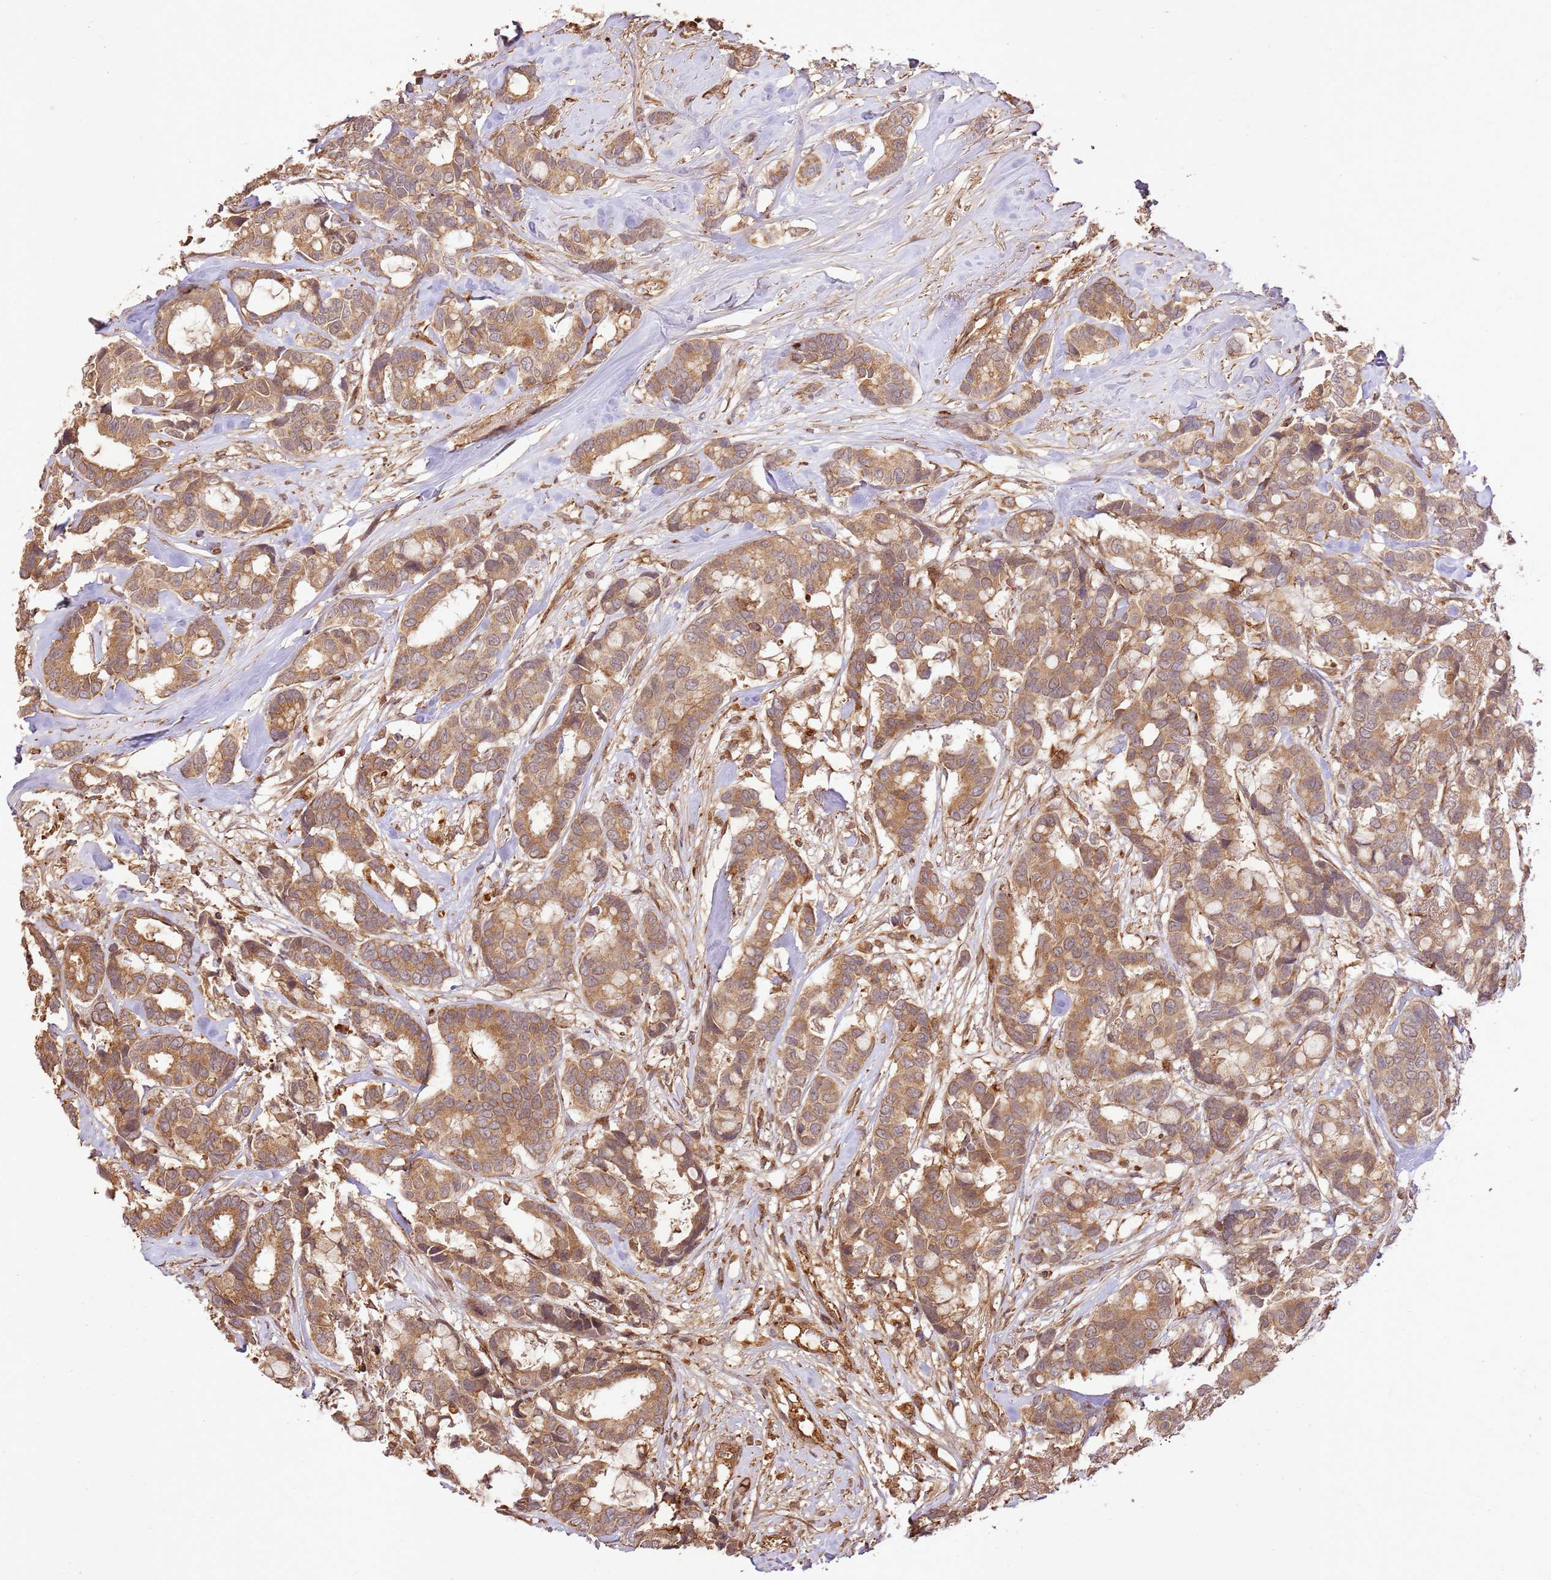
{"staining": {"intensity": "moderate", "quantity": ">75%", "location": "cytoplasmic/membranous"}, "tissue": "breast cancer", "cell_type": "Tumor cells", "image_type": "cancer", "snomed": [{"axis": "morphology", "description": "Duct carcinoma"}, {"axis": "topography", "description": "Breast"}], "caption": "DAB immunohistochemical staining of human breast cancer (intraductal carcinoma) exhibits moderate cytoplasmic/membranous protein expression in approximately >75% of tumor cells.", "gene": "KATNAL2", "patient": {"sex": "female", "age": 87}}